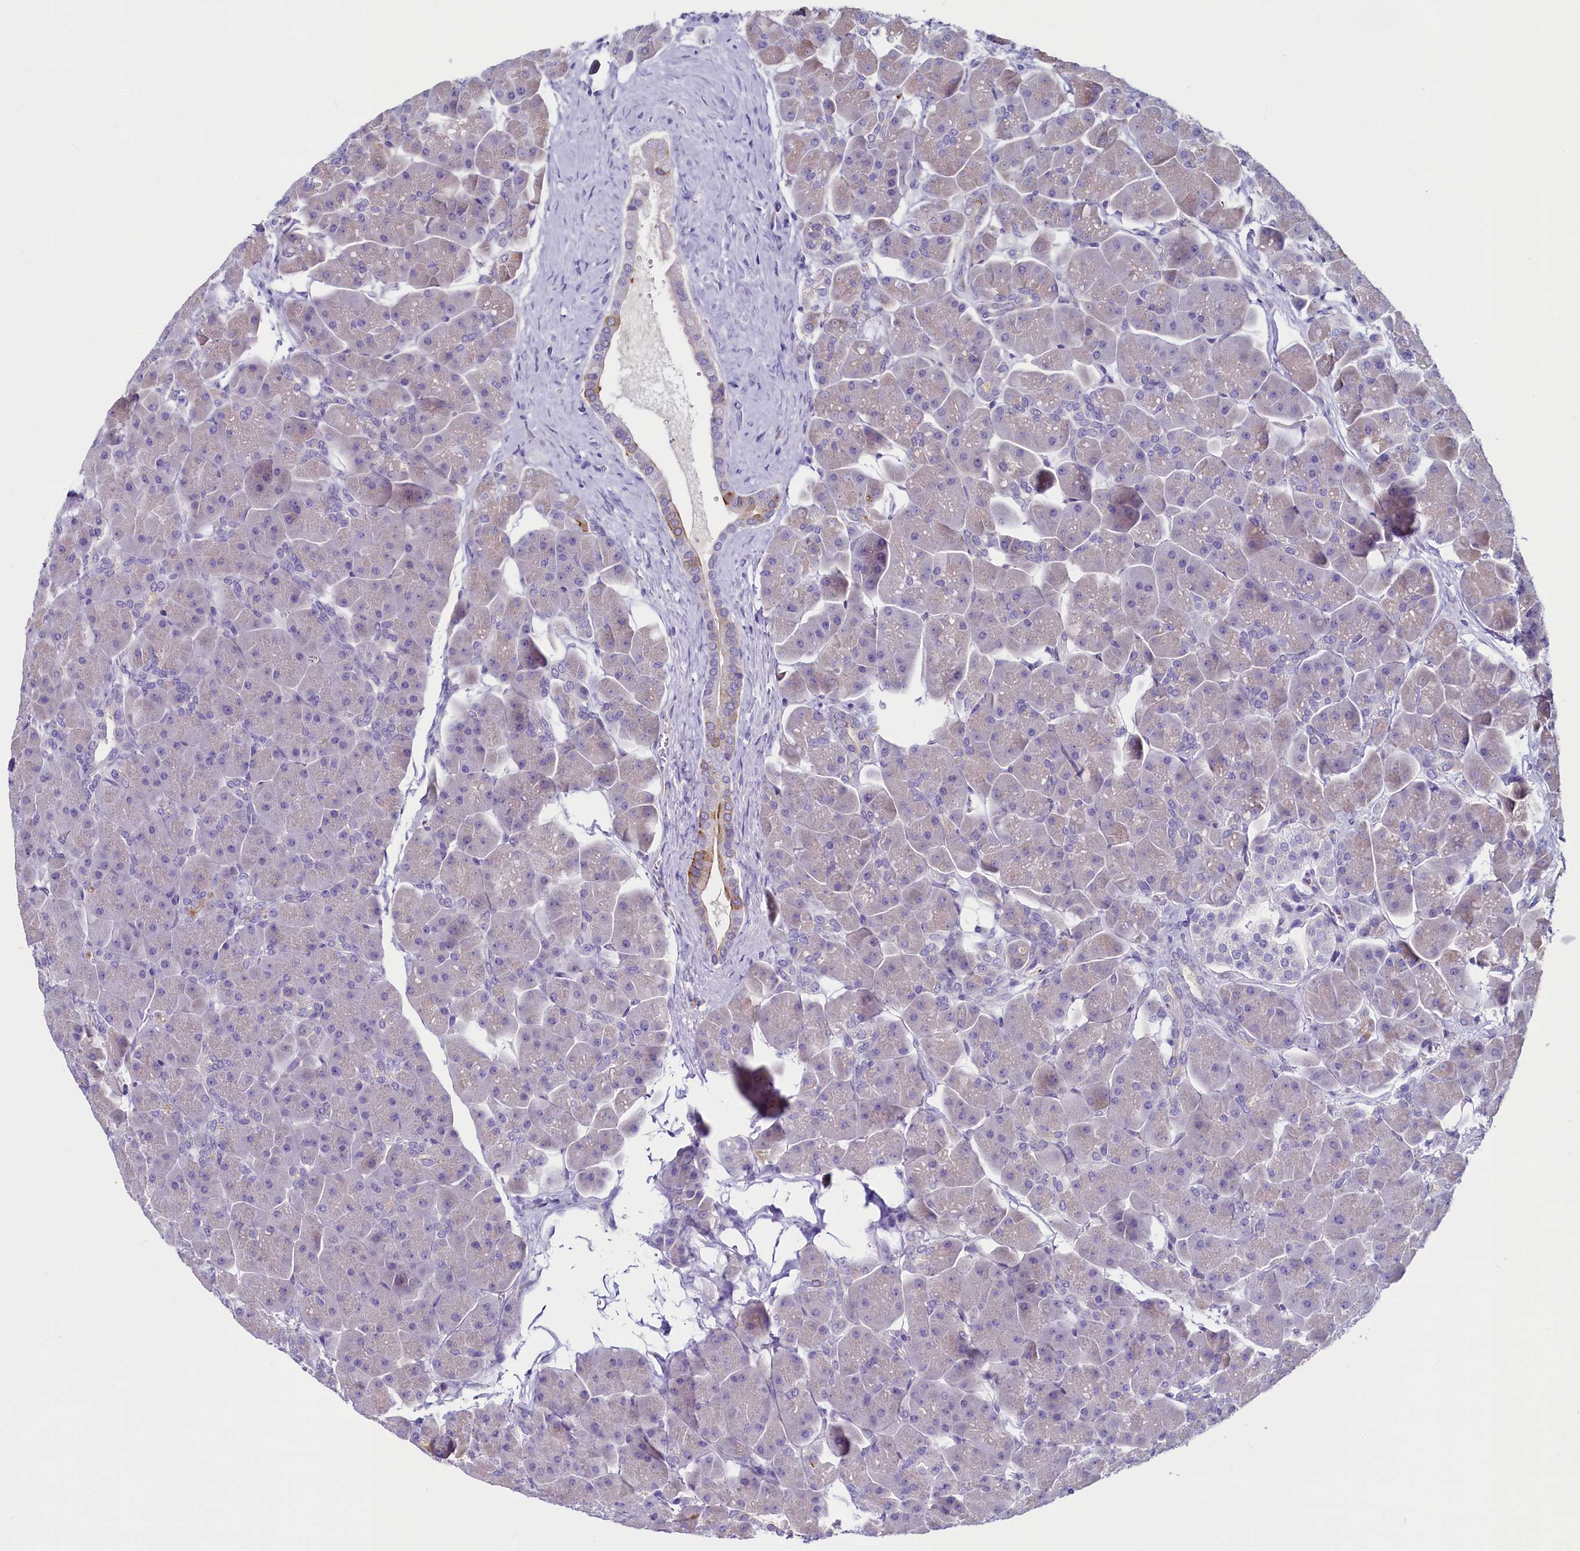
{"staining": {"intensity": "moderate", "quantity": "<25%", "location": "cytoplasmic/membranous"}, "tissue": "pancreas", "cell_type": "Exocrine glandular cells", "image_type": "normal", "snomed": [{"axis": "morphology", "description": "Normal tissue, NOS"}, {"axis": "topography", "description": "Pancreas"}], "caption": "This is an image of immunohistochemistry staining of unremarkable pancreas, which shows moderate expression in the cytoplasmic/membranous of exocrine glandular cells.", "gene": "INSC", "patient": {"sex": "male", "age": 66}}